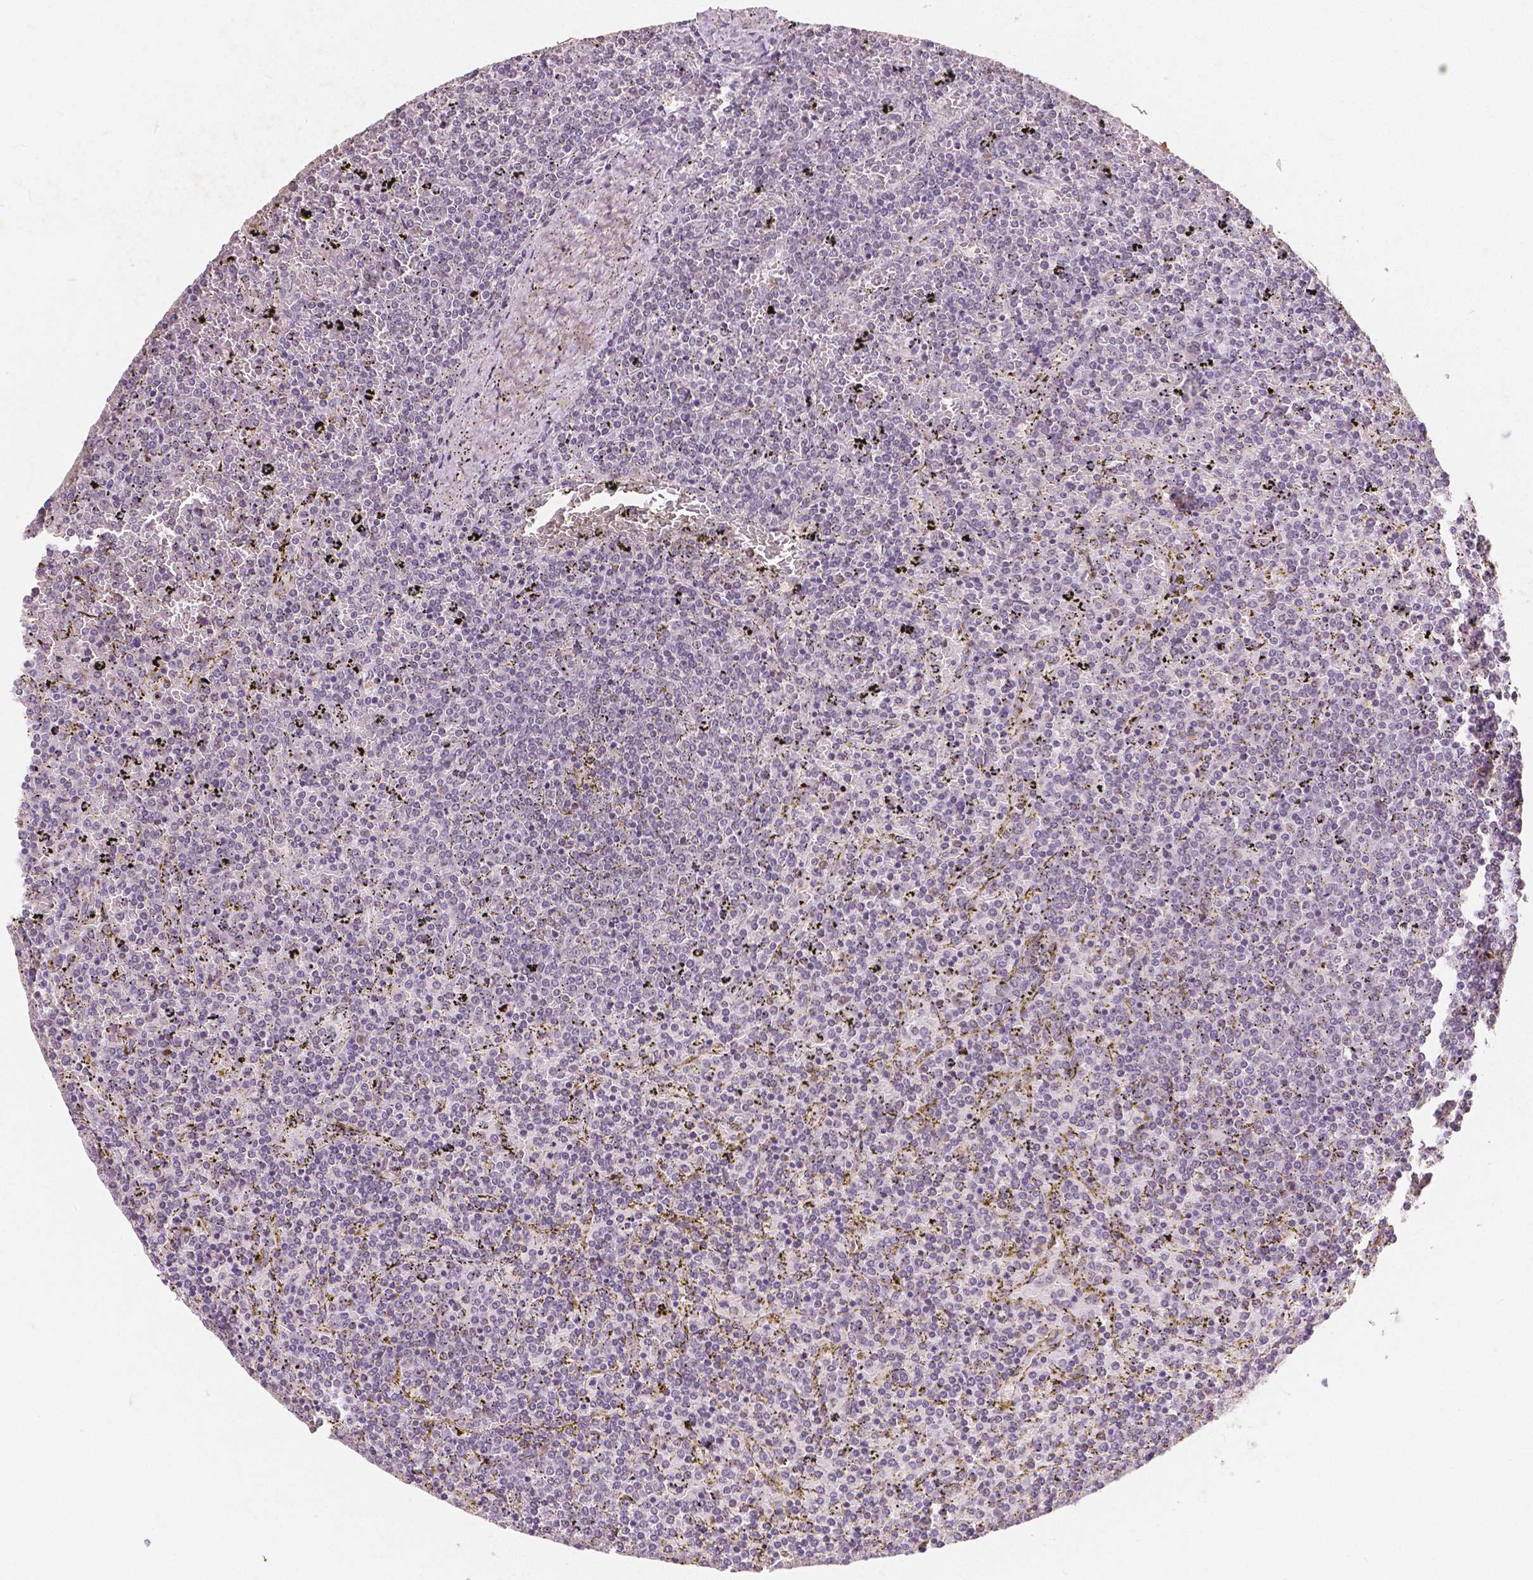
{"staining": {"intensity": "negative", "quantity": "none", "location": "none"}, "tissue": "lymphoma", "cell_type": "Tumor cells", "image_type": "cancer", "snomed": [{"axis": "morphology", "description": "Malignant lymphoma, non-Hodgkin's type, Low grade"}, {"axis": "topography", "description": "Spleen"}], "caption": "Immunohistochemical staining of lymphoma shows no significant expression in tumor cells.", "gene": "NOLC1", "patient": {"sex": "female", "age": 77}}